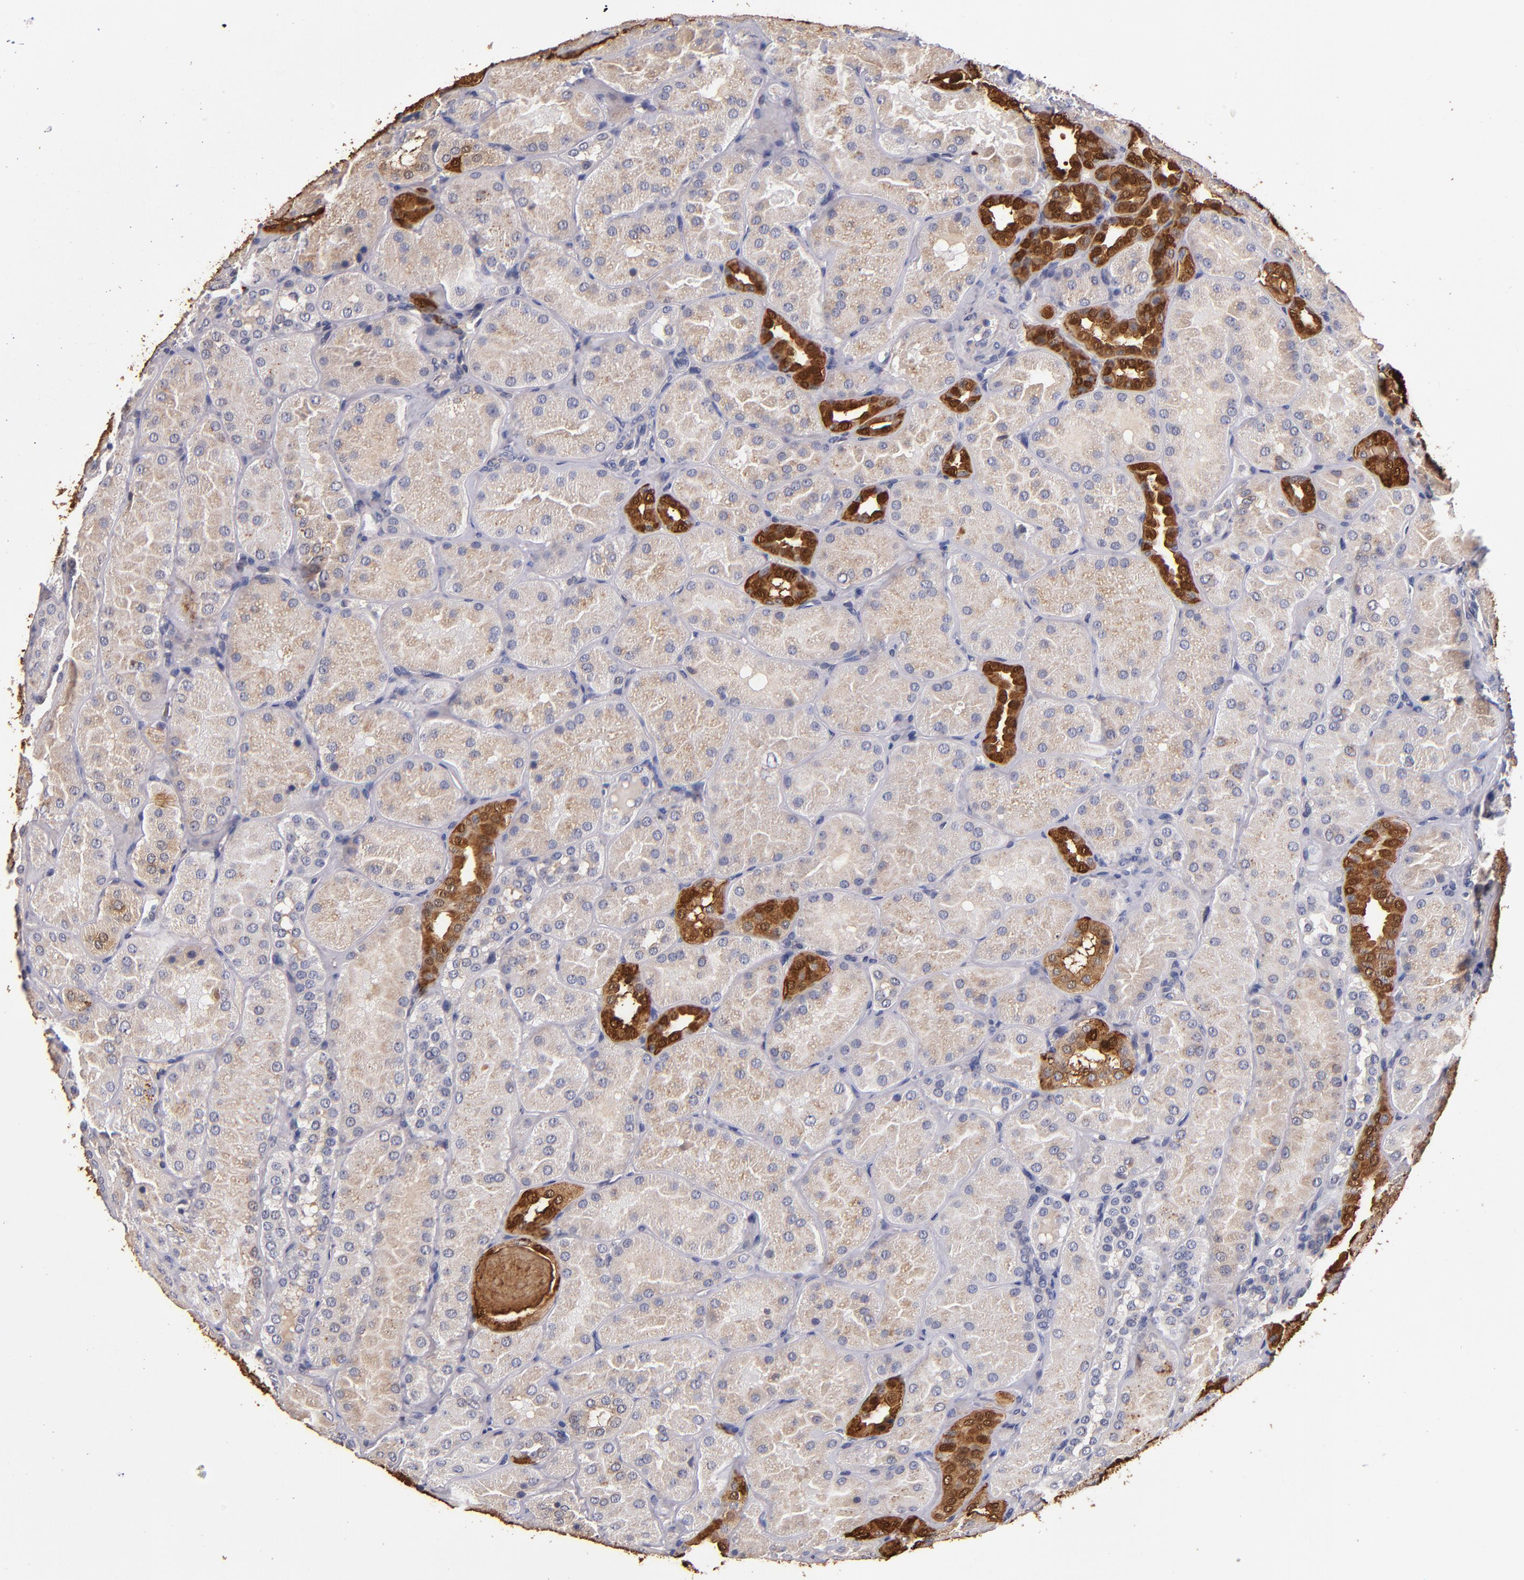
{"staining": {"intensity": "negative", "quantity": "none", "location": "none"}, "tissue": "kidney", "cell_type": "Cells in glomeruli", "image_type": "normal", "snomed": [{"axis": "morphology", "description": "Normal tissue, NOS"}, {"axis": "topography", "description": "Kidney"}], "caption": "Immunohistochemistry (IHC) of unremarkable human kidney demonstrates no positivity in cells in glomeruli. (Stains: DAB (3,3'-diaminobenzidine) IHC with hematoxylin counter stain, Microscopy: brightfield microscopy at high magnification).", "gene": "TTLL12", "patient": {"sex": "male", "age": 28}}